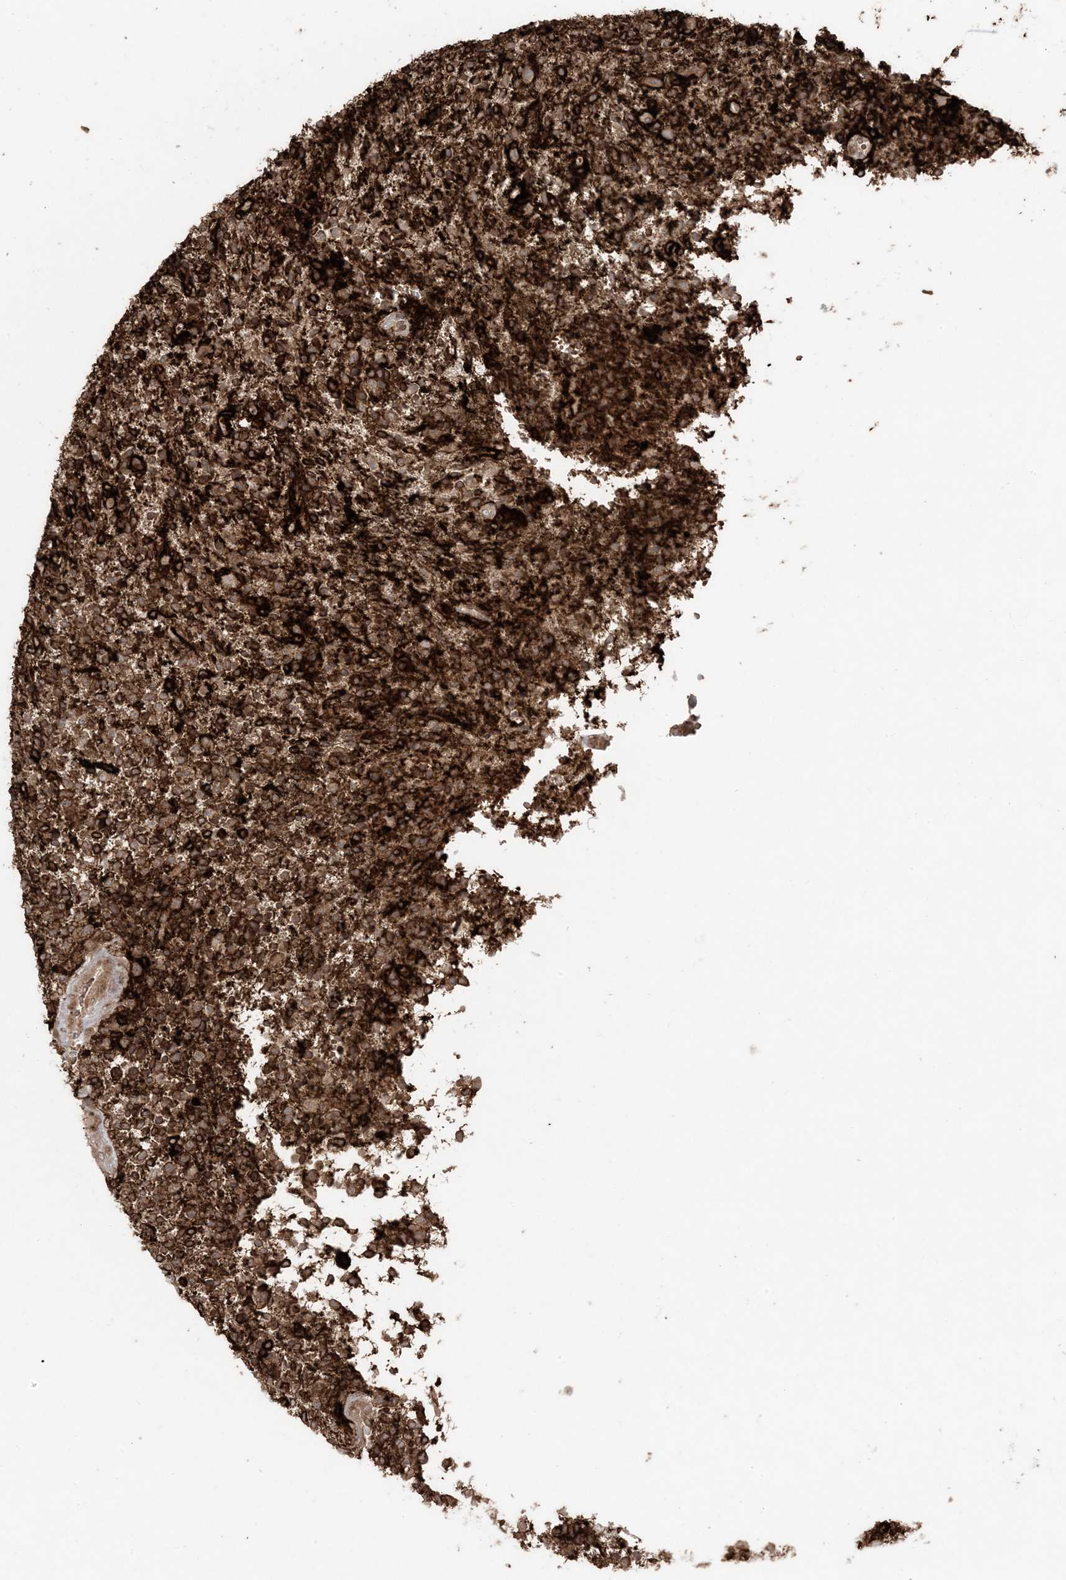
{"staining": {"intensity": "strong", "quantity": ">75%", "location": "cytoplasmic/membranous"}, "tissue": "glioma", "cell_type": "Tumor cells", "image_type": "cancer", "snomed": [{"axis": "morphology", "description": "Glioma, malignant, High grade"}, {"axis": "topography", "description": "Brain"}], "caption": "A brown stain labels strong cytoplasmic/membranous expression of a protein in human malignant high-grade glioma tumor cells.", "gene": "DDX19B", "patient": {"sex": "male", "age": 72}}